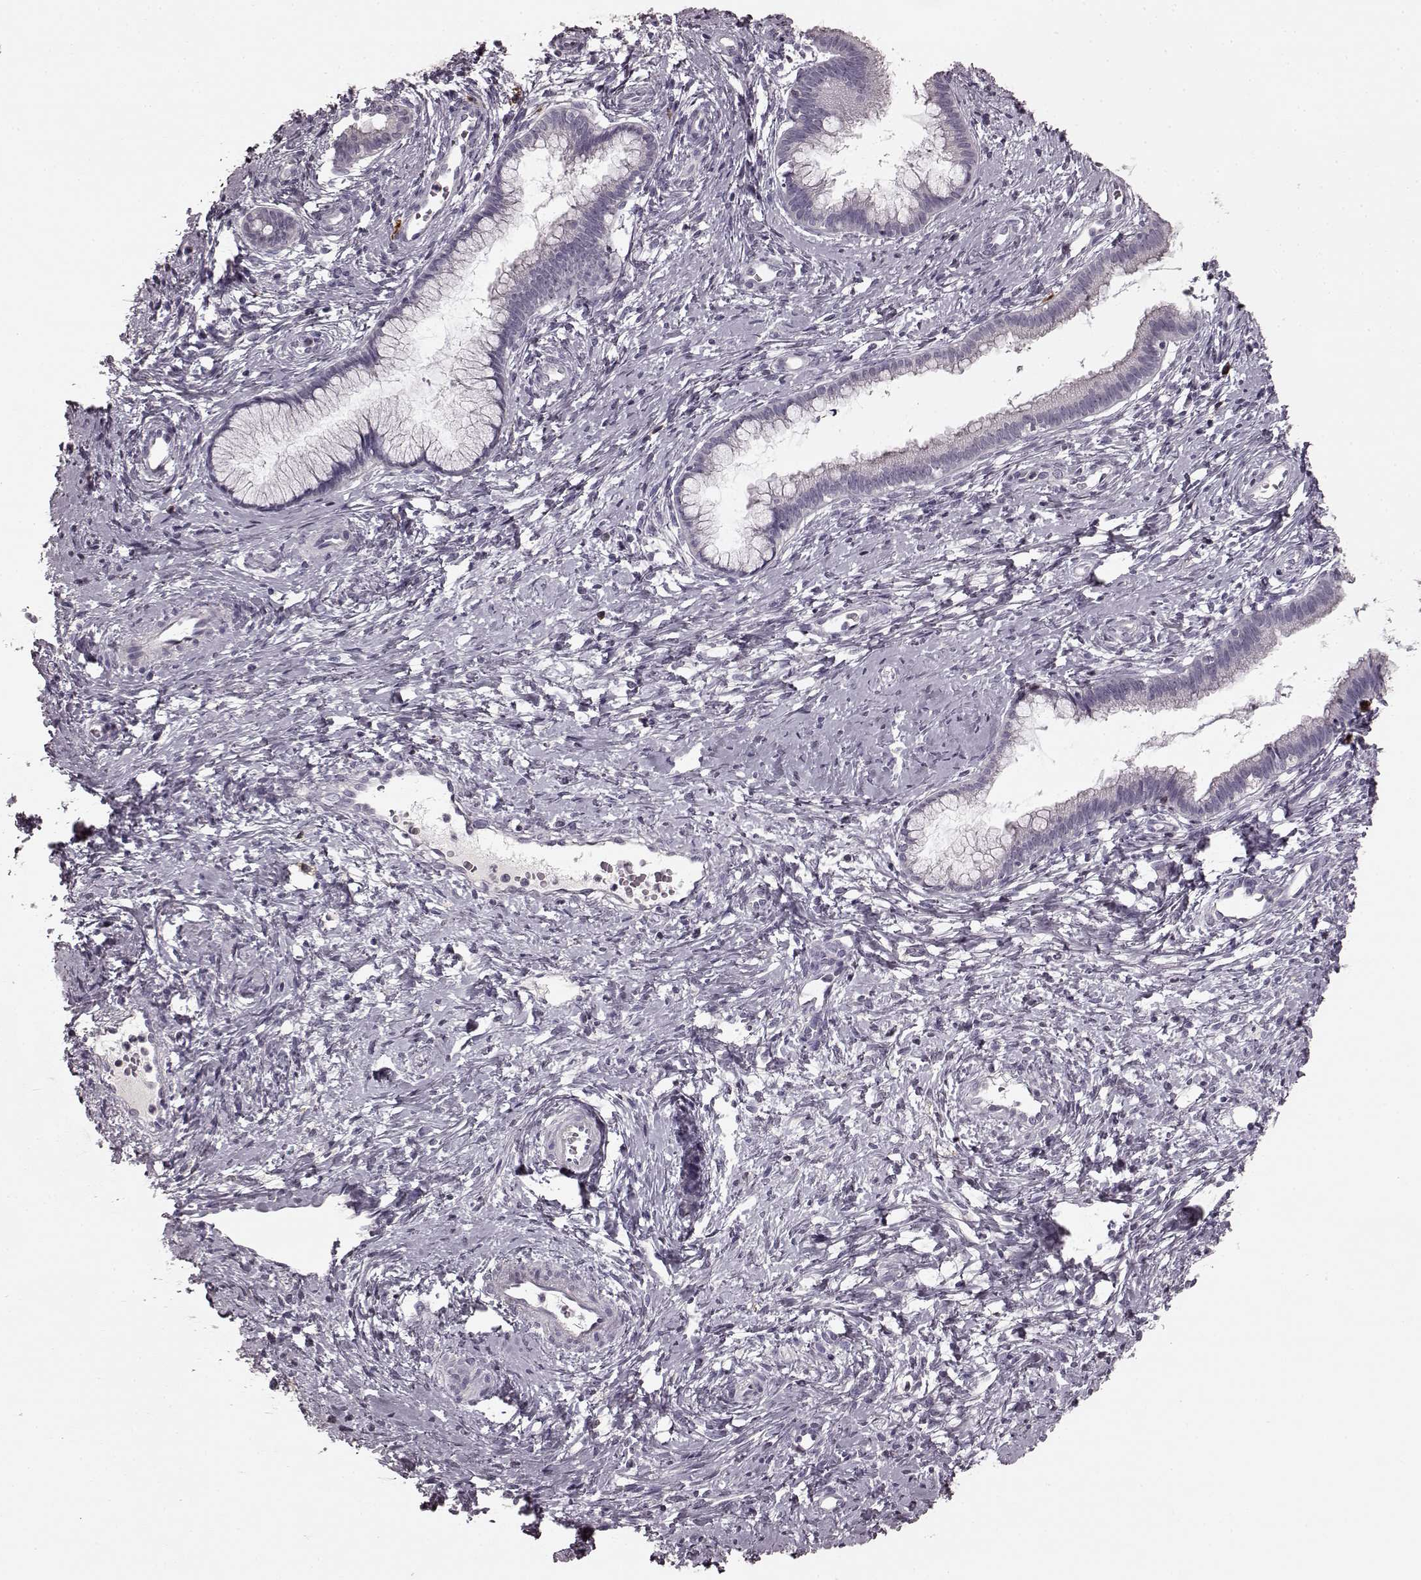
{"staining": {"intensity": "negative", "quantity": "none", "location": "none"}, "tissue": "cervical cancer", "cell_type": "Tumor cells", "image_type": "cancer", "snomed": [{"axis": "morphology", "description": "Squamous cell carcinoma, NOS"}, {"axis": "topography", "description": "Cervix"}], "caption": "High magnification brightfield microscopy of cervical squamous cell carcinoma stained with DAB (brown) and counterstained with hematoxylin (blue): tumor cells show no significant expression.", "gene": "CD28", "patient": {"sex": "female", "age": 32}}